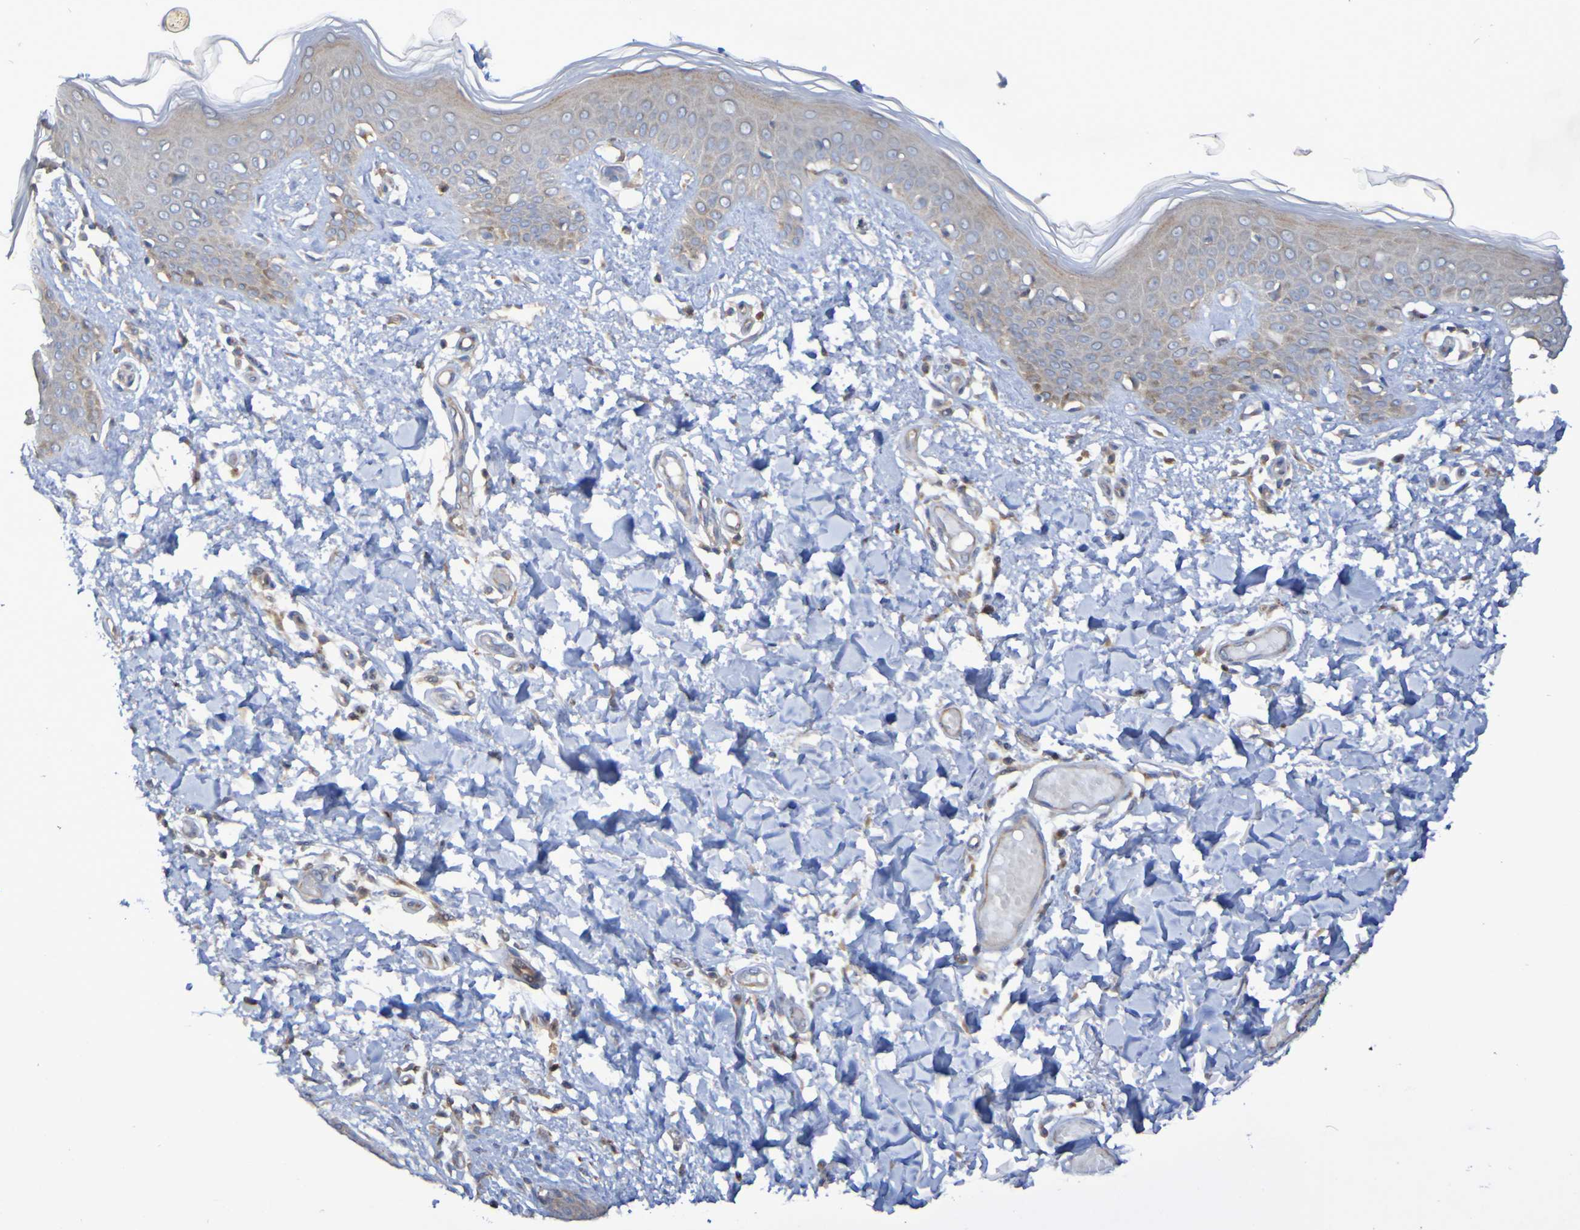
{"staining": {"intensity": "weak", "quantity": "25%-75%", "location": "cytoplasmic/membranous"}, "tissue": "skin", "cell_type": "Fibroblasts", "image_type": "normal", "snomed": [{"axis": "morphology", "description": "Normal tissue, NOS"}, {"axis": "topography", "description": "Skin"}], "caption": "This micrograph demonstrates immunohistochemistry (IHC) staining of benign human skin, with low weak cytoplasmic/membranous expression in about 25%-75% of fibroblasts.", "gene": "LMBRD2", "patient": {"sex": "male", "age": 53}}